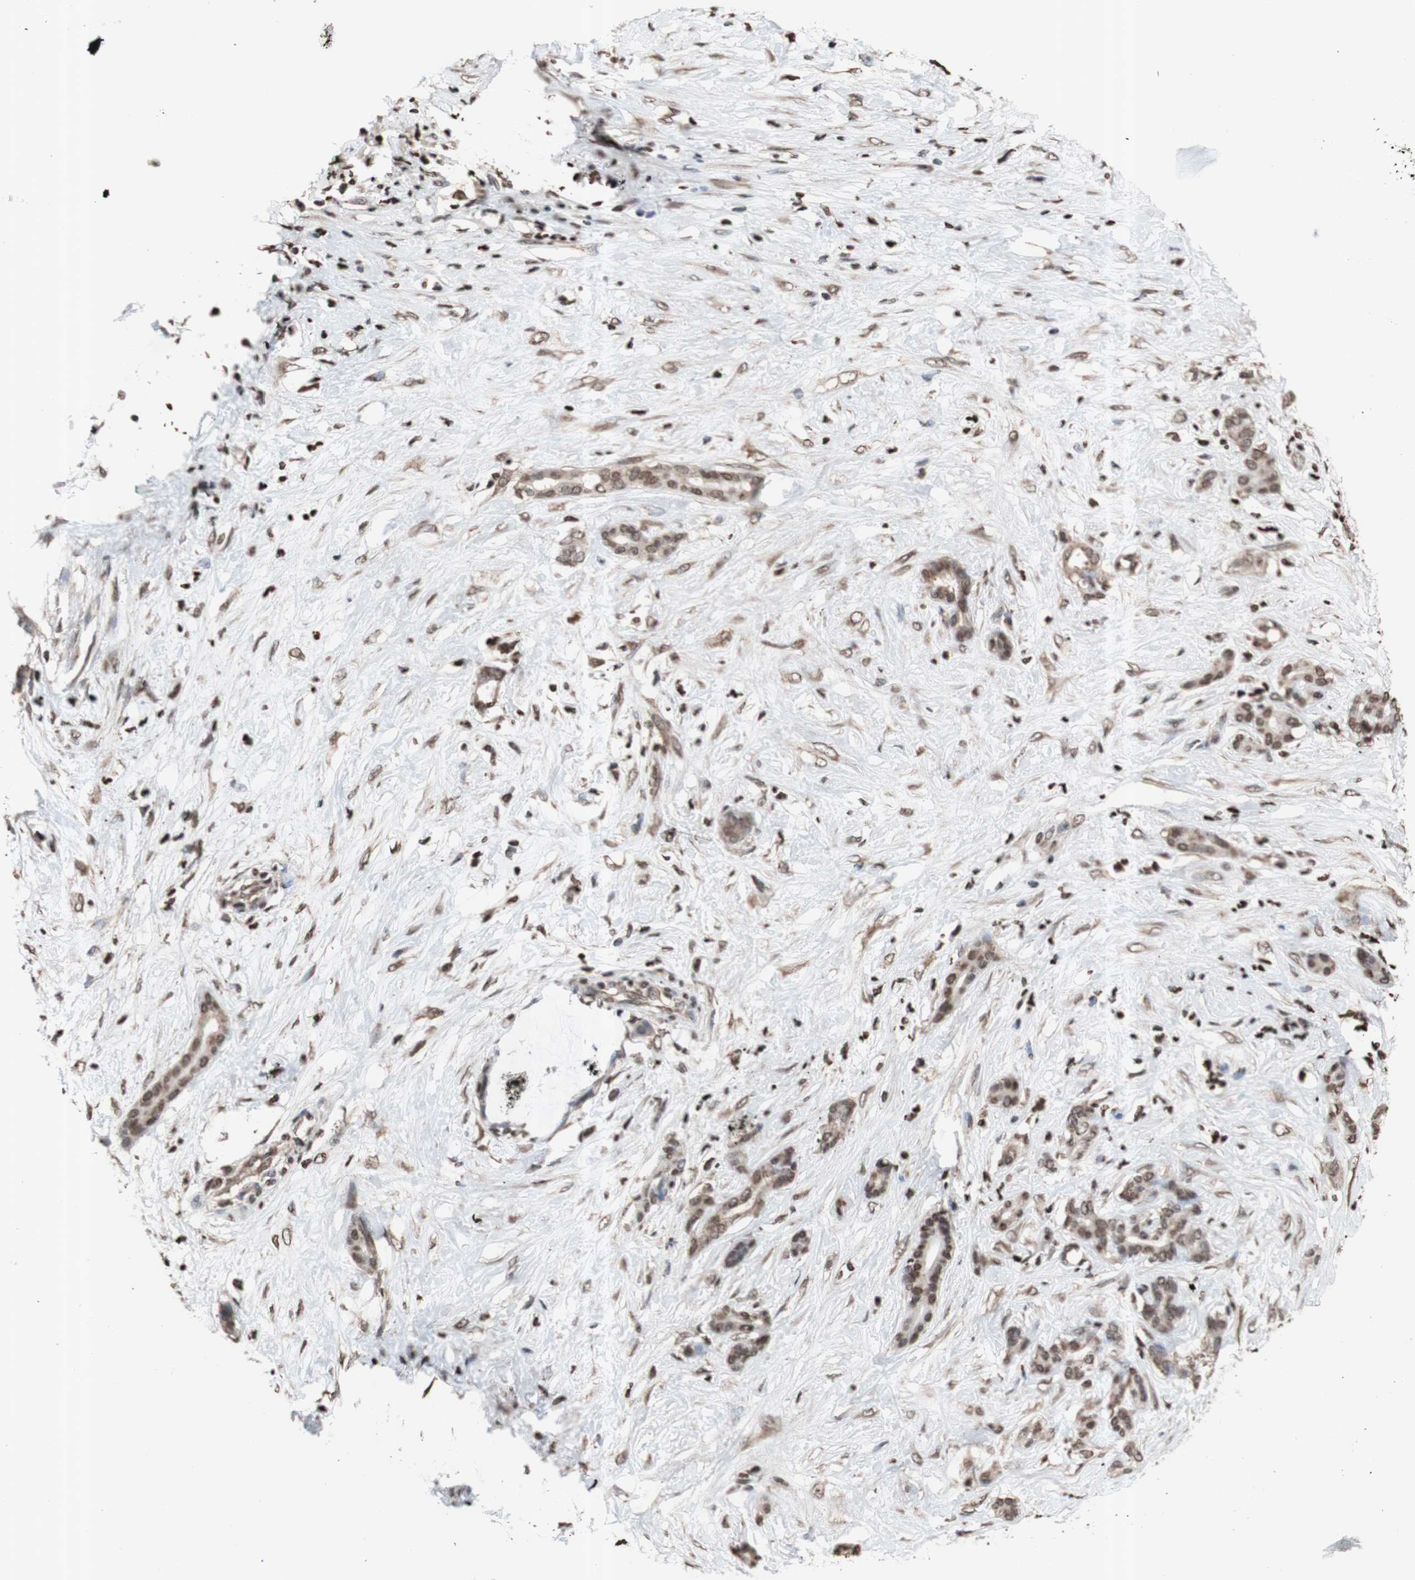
{"staining": {"intensity": "moderate", "quantity": ">75%", "location": "cytoplasmic/membranous,nuclear"}, "tissue": "pancreatic cancer", "cell_type": "Tumor cells", "image_type": "cancer", "snomed": [{"axis": "morphology", "description": "Adenocarcinoma, NOS"}, {"axis": "topography", "description": "Pancreas"}], "caption": "Protein expression analysis of human adenocarcinoma (pancreatic) reveals moderate cytoplasmic/membranous and nuclear staining in approximately >75% of tumor cells. (brown staining indicates protein expression, while blue staining denotes nuclei).", "gene": "SNAI2", "patient": {"sex": "male", "age": 41}}